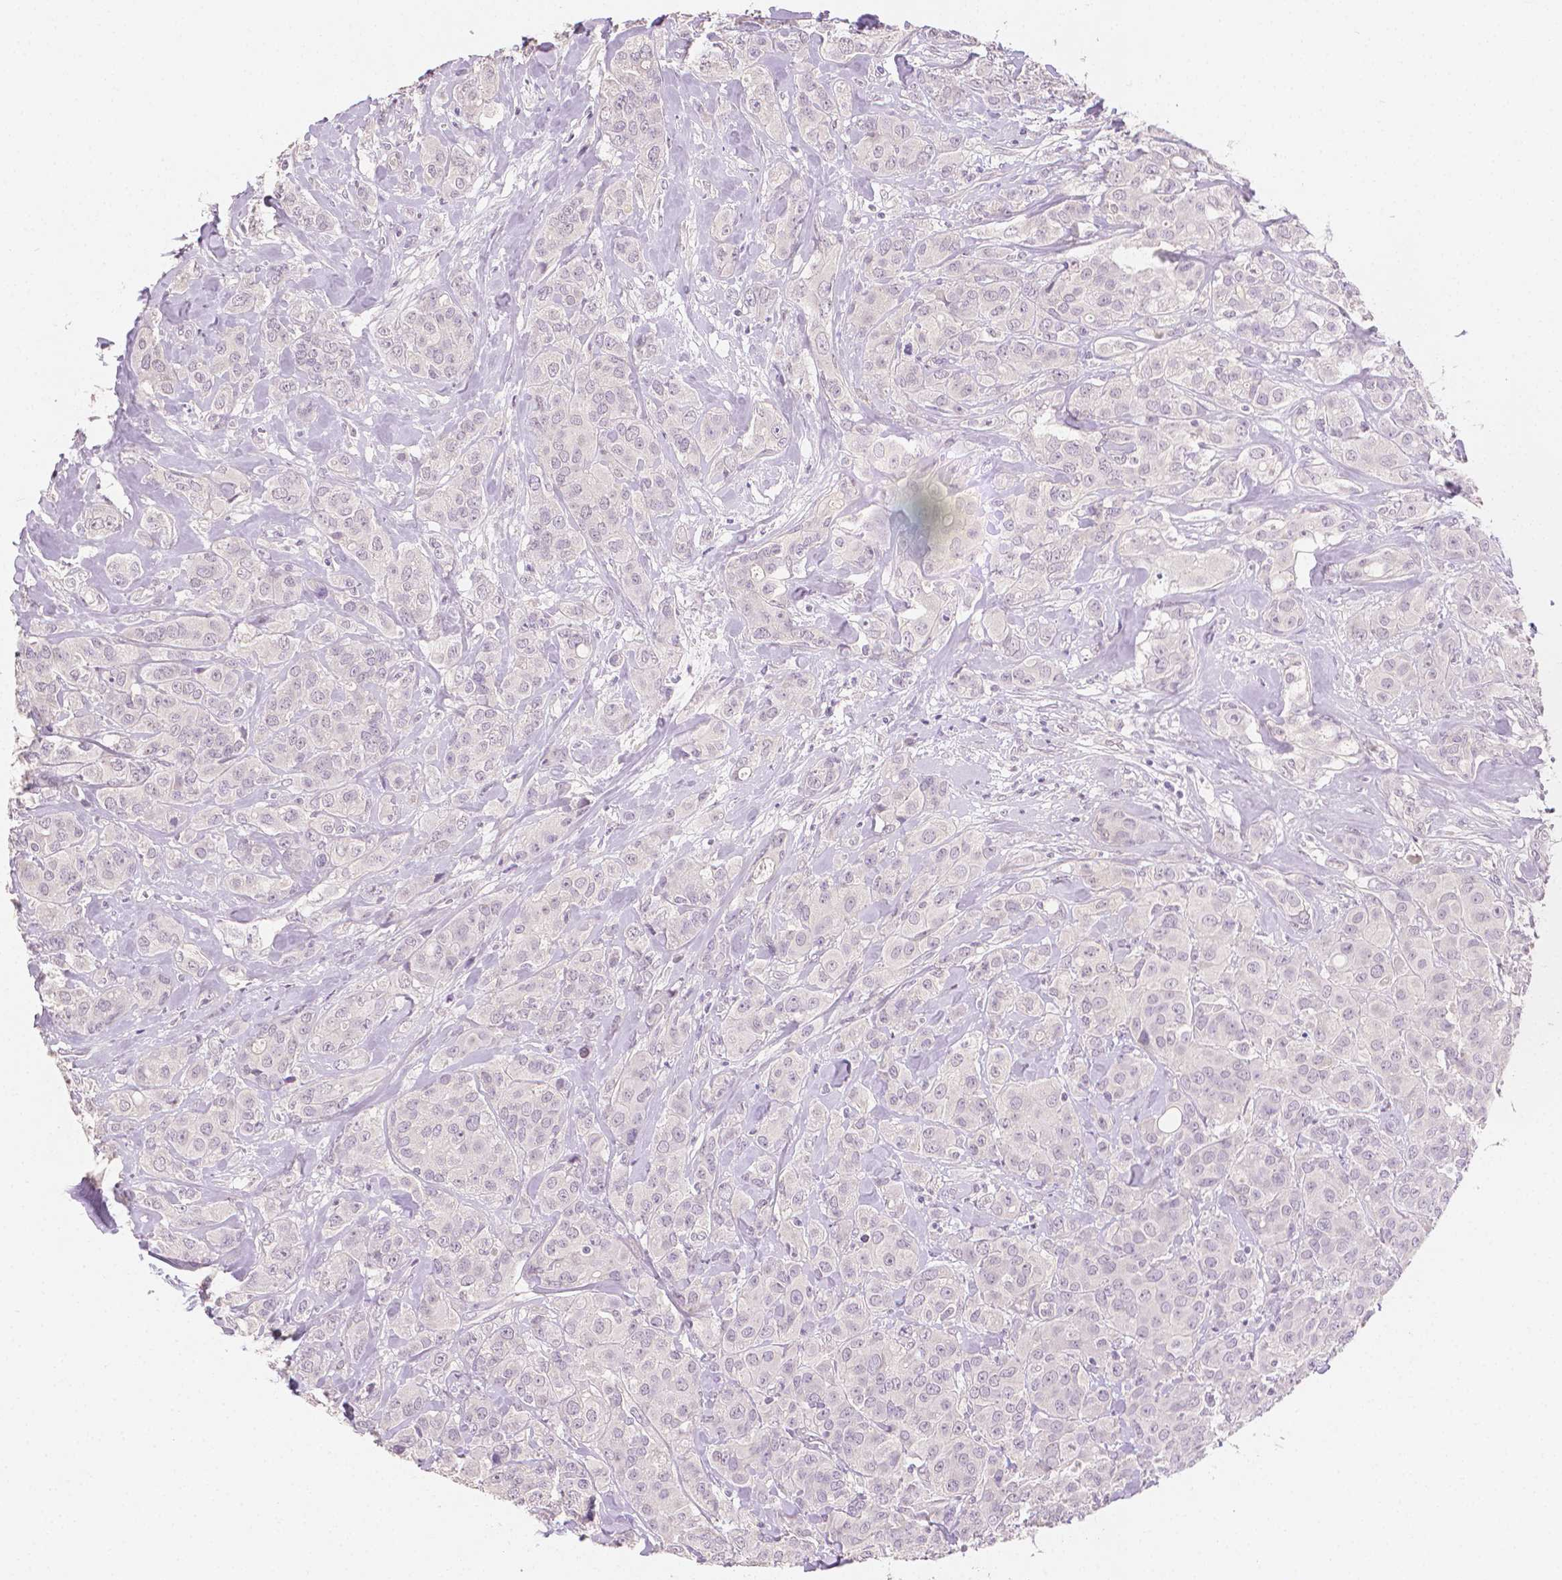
{"staining": {"intensity": "negative", "quantity": "none", "location": "none"}, "tissue": "breast cancer", "cell_type": "Tumor cells", "image_type": "cancer", "snomed": [{"axis": "morphology", "description": "Normal tissue, NOS"}, {"axis": "morphology", "description": "Duct carcinoma"}, {"axis": "topography", "description": "Breast"}], "caption": "An immunohistochemistry histopathology image of breast infiltrating ductal carcinoma is shown. There is no staining in tumor cells of breast infiltrating ductal carcinoma. (DAB (3,3'-diaminobenzidine) IHC with hematoxylin counter stain).", "gene": "TGM1", "patient": {"sex": "female", "age": 43}}